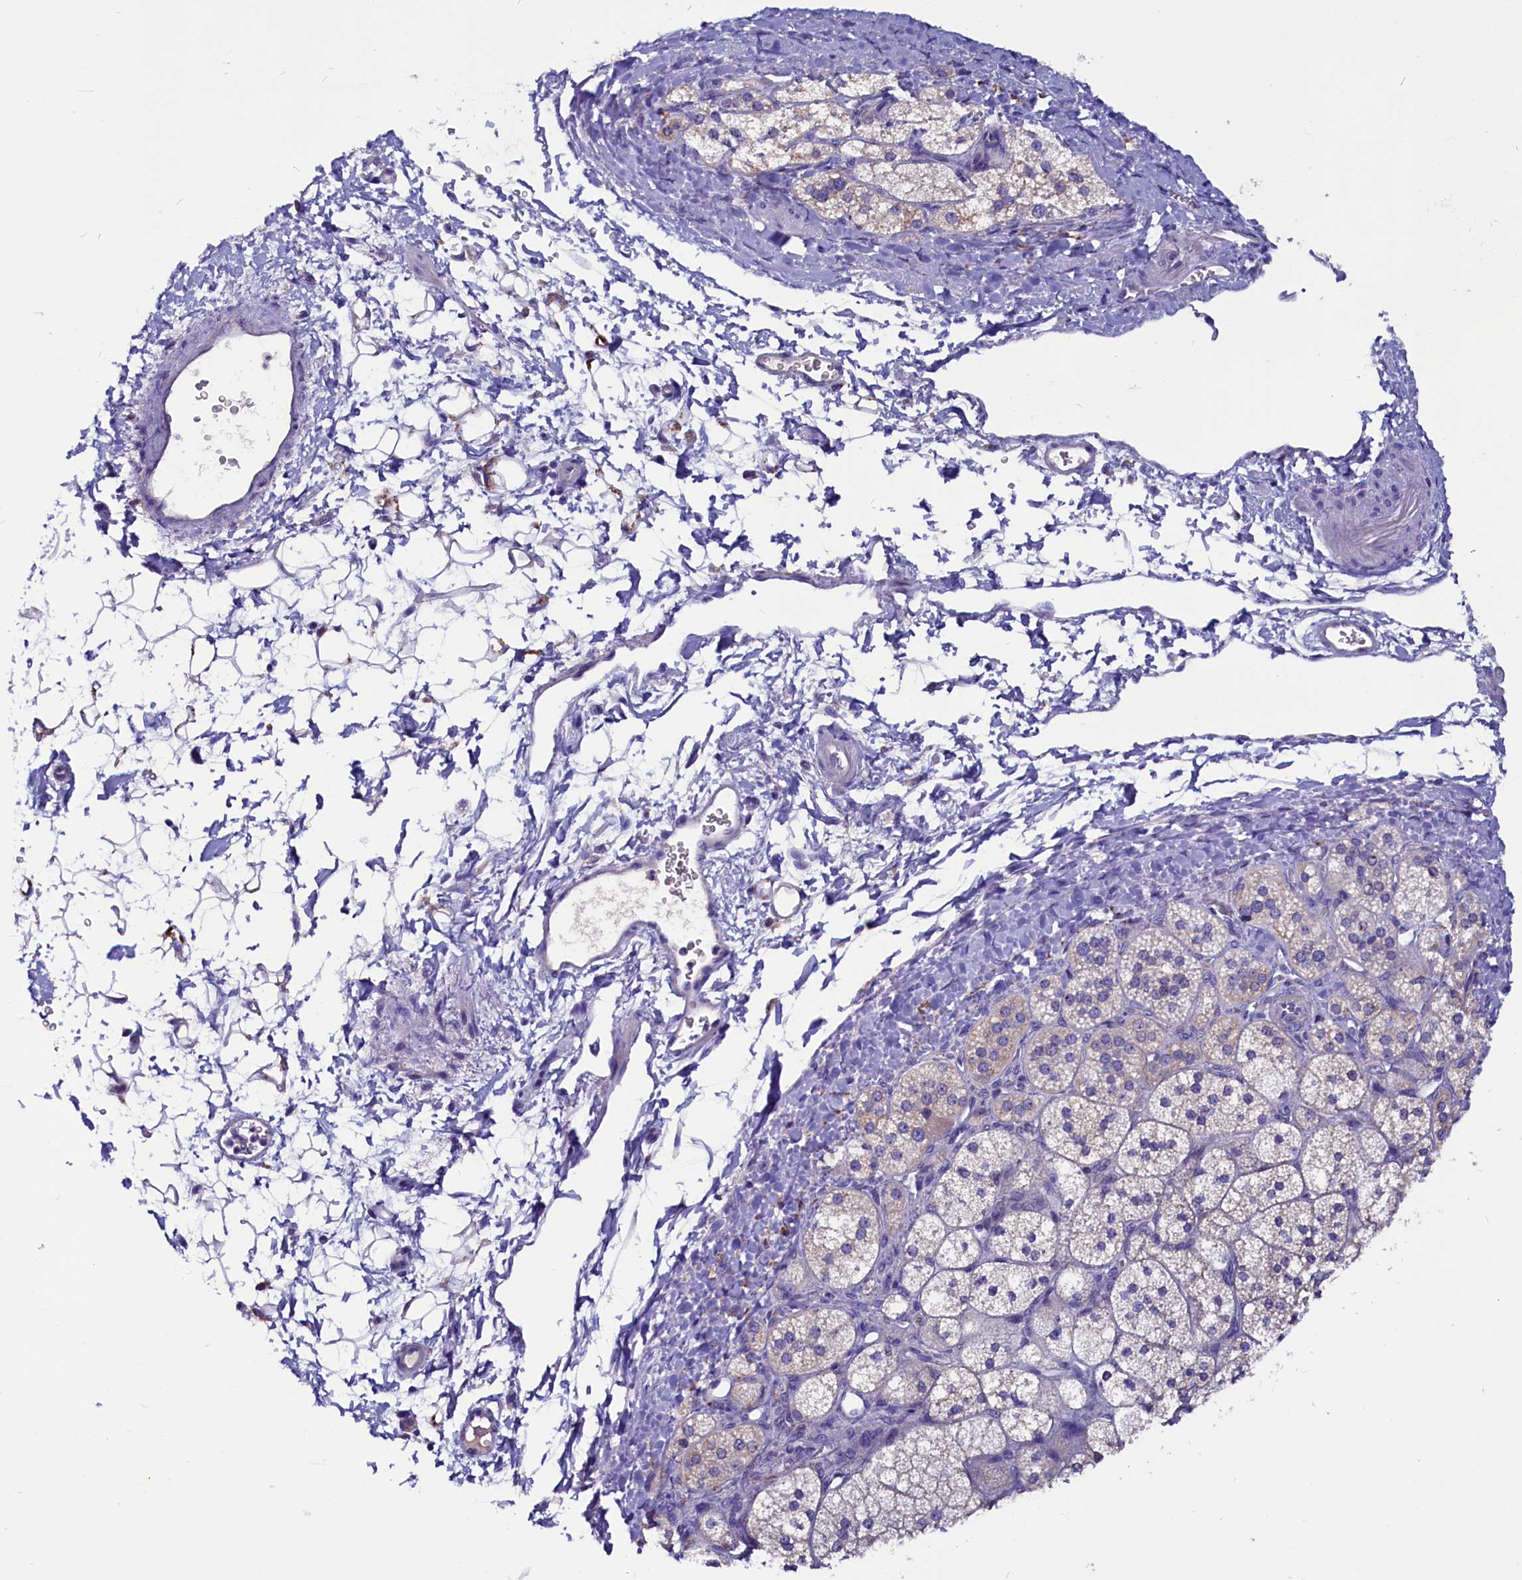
{"staining": {"intensity": "moderate", "quantity": "<25%", "location": "cytoplasmic/membranous"}, "tissue": "adrenal gland", "cell_type": "Glandular cells", "image_type": "normal", "snomed": [{"axis": "morphology", "description": "Normal tissue, NOS"}, {"axis": "topography", "description": "Adrenal gland"}], "caption": "Normal adrenal gland displays moderate cytoplasmic/membranous staining in approximately <25% of glandular cells, visualized by immunohistochemistry.", "gene": "CCBE1", "patient": {"sex": "male", "age": 61}}